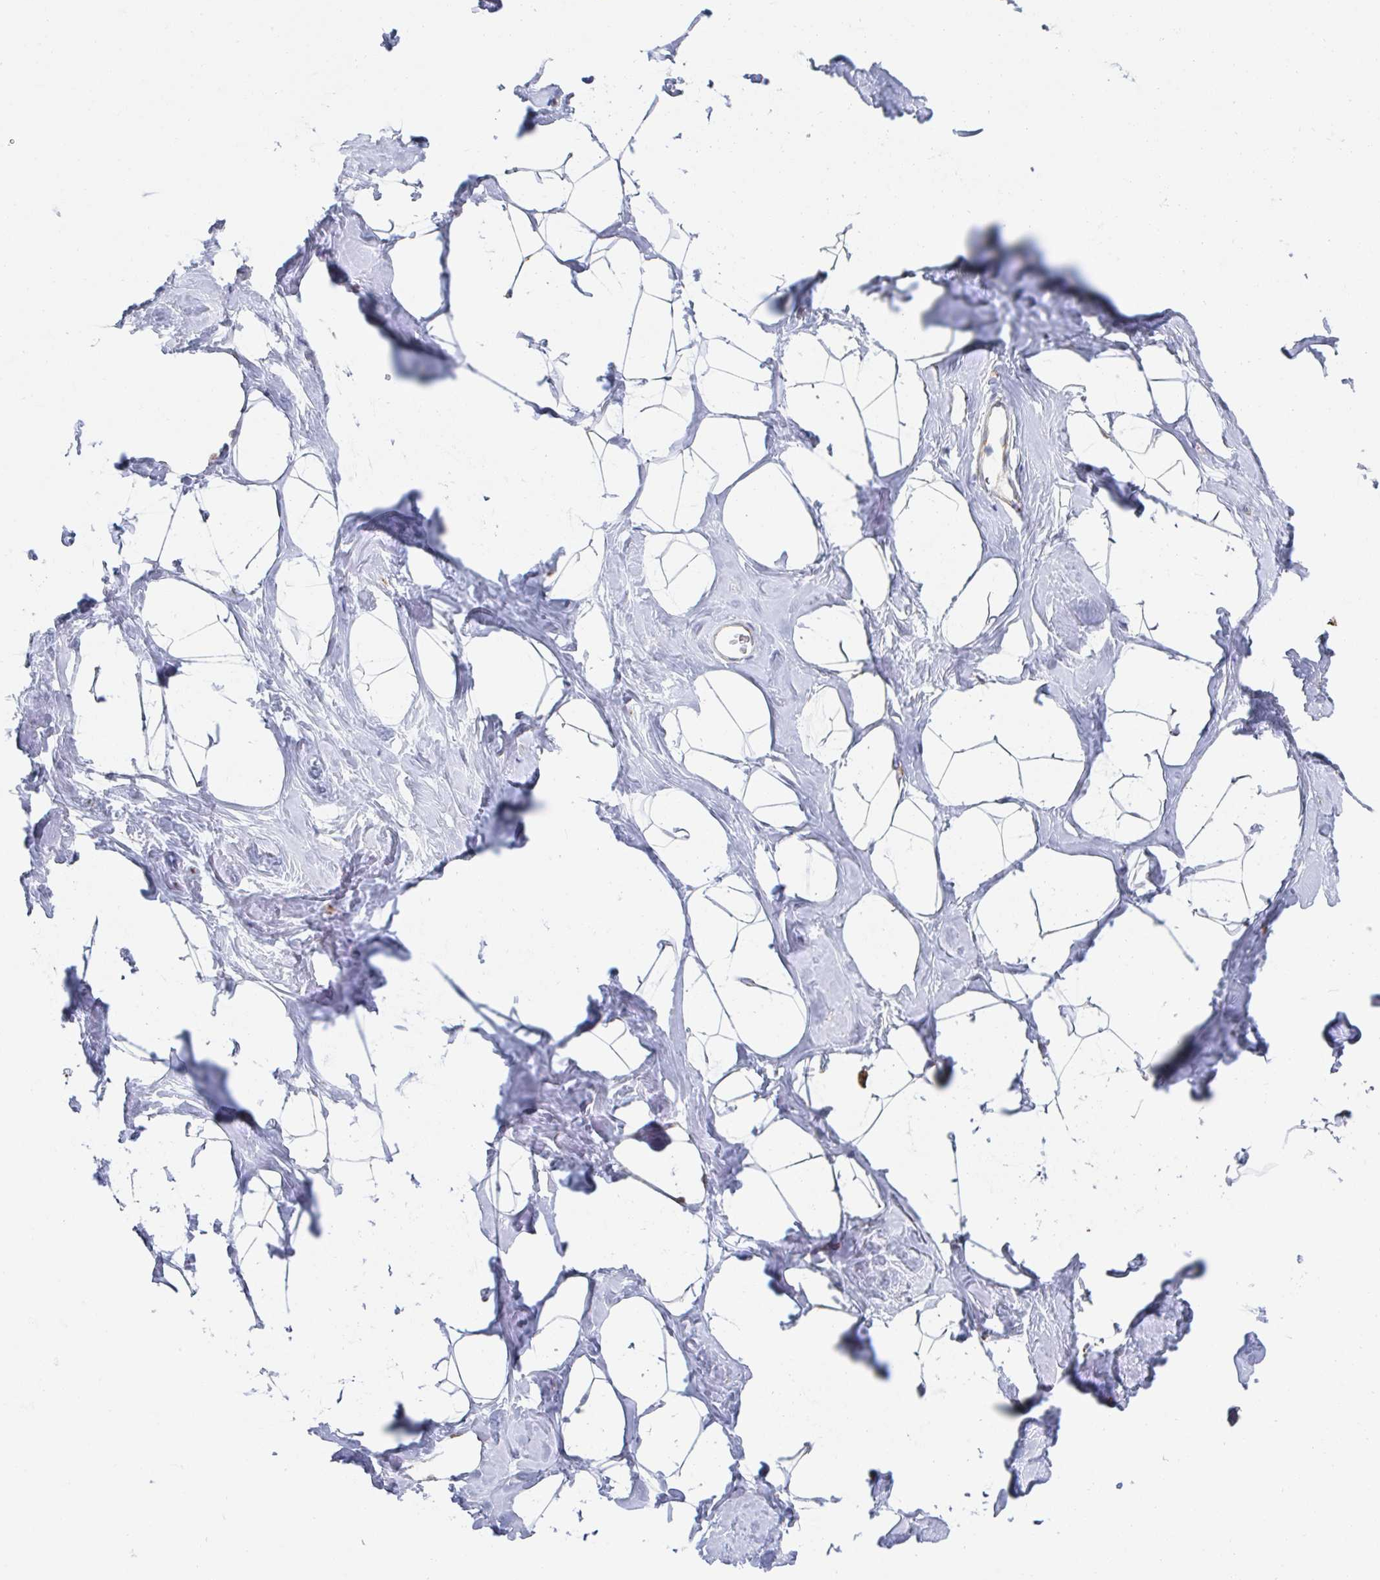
{"staining": {"intensity": "negative", "quantity": "none", "location": "none"}, "tissue": "breast", "cell_type": "Adipocytes", "image_type": "normal", "snomed": [{"axis": "morphology", "description": "Normal tissue, NOS"}, {"axis": "topography", "description": "Breast"}], "caption": "Immunohistochemical staining of unremarkable breast displays no significant staining in adipocytes.", "gene": "RAB5IF", "patient": {"sex": "female", "age": 32}}